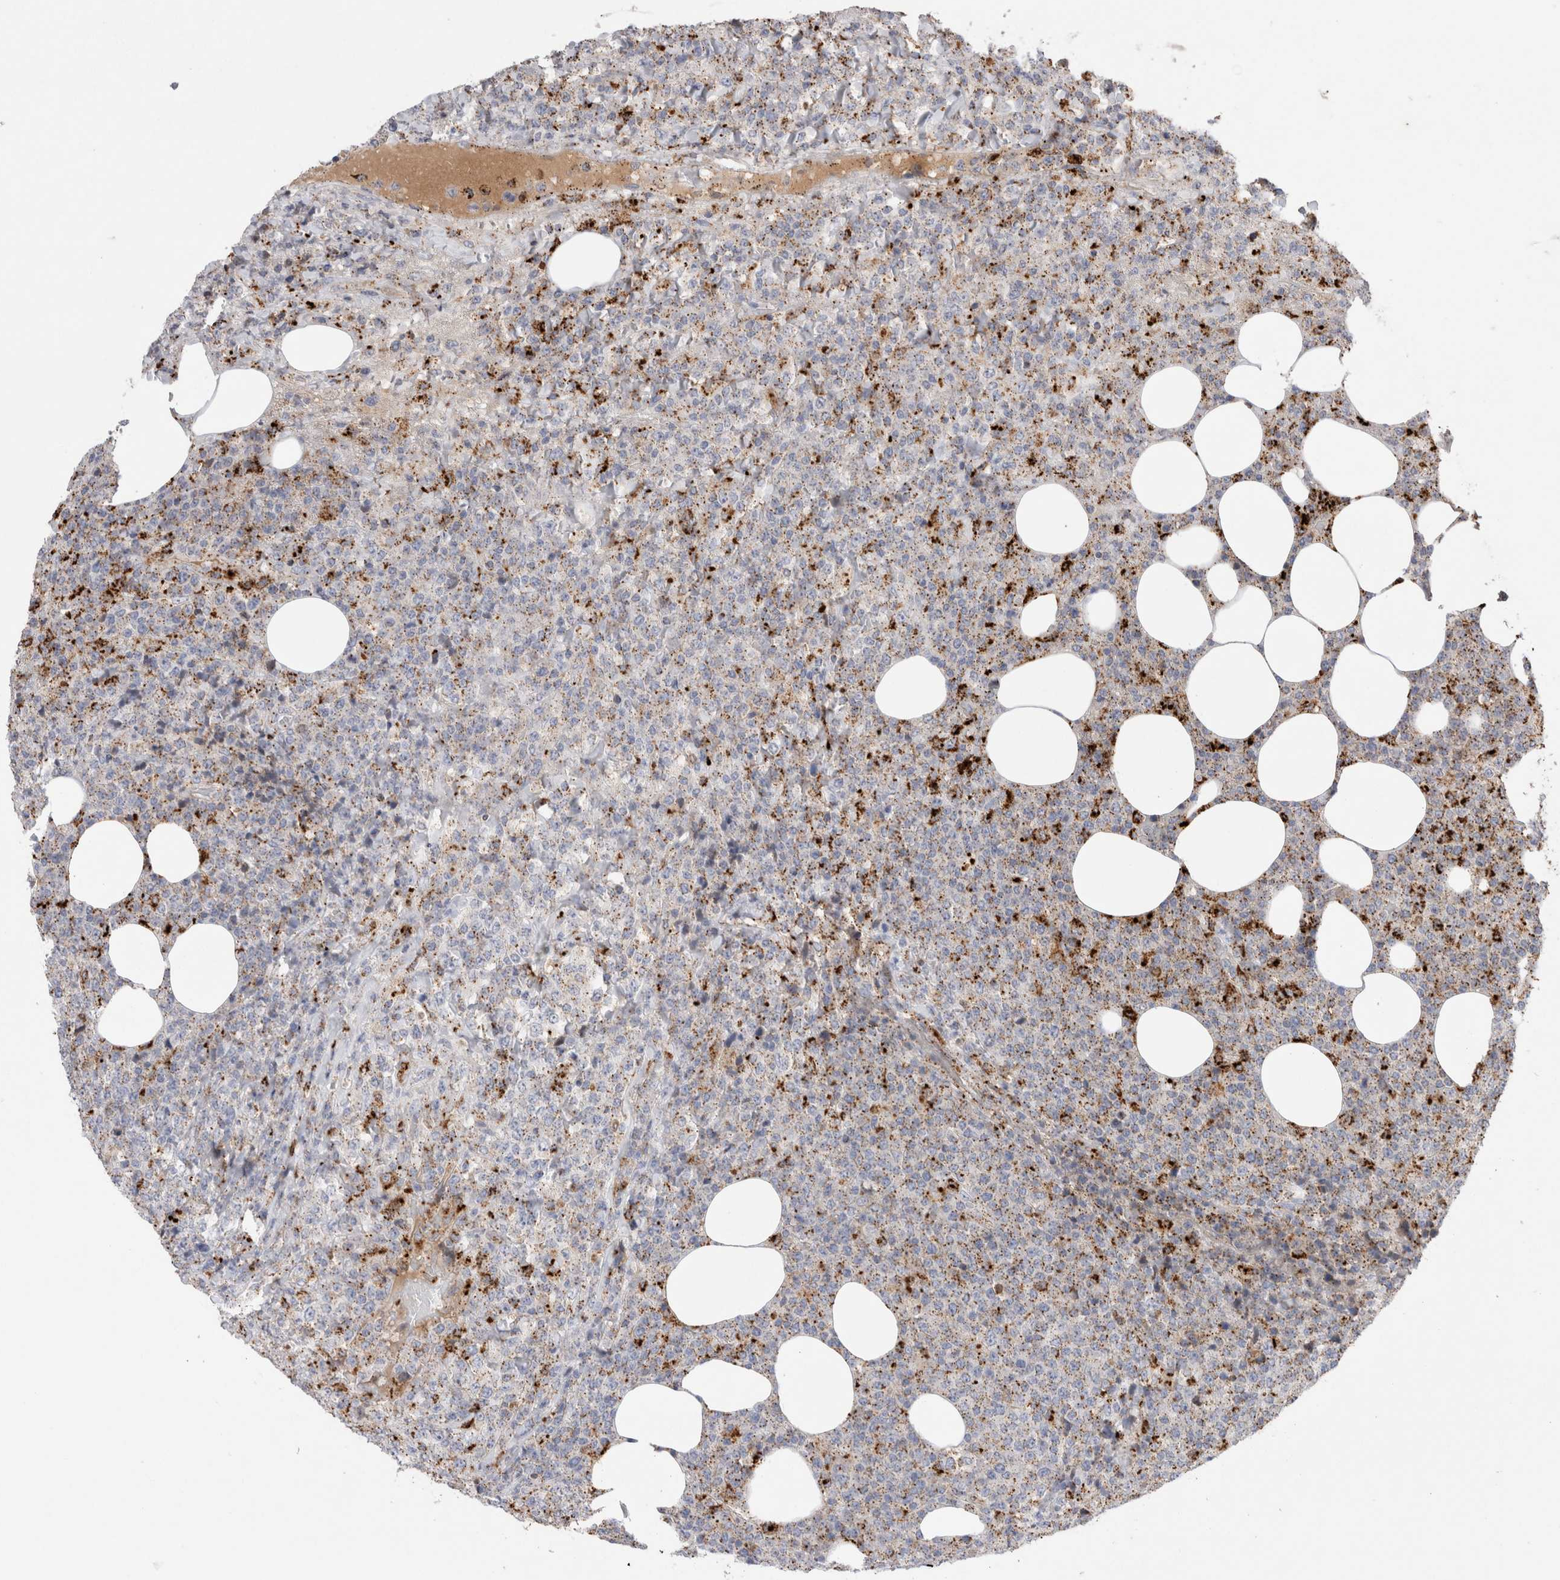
{"staining": {"intensity": "moderate", "quantity": "<25%", "location": "cytoplasmic/membranous"}, "tissue": "lymphoma", "cell_type": "Tumor cells", "image_type": "cancer", "snomed": [{"axis": "morphology", "description": "Malignant lymphoma, non-Hodgkin's type, High grade"}, {"axis": "topography", "description": "Lymph node"}], "caption": "Moderate cytoplasmic/membranous staining for a protein is identified in approximately <25% of tumor cells of malignant lymphoma, non-Hodgkin's type (high-grade) using IHC.", "gene": "CTSA", "patient": {"sex": "male", "age": 13}}